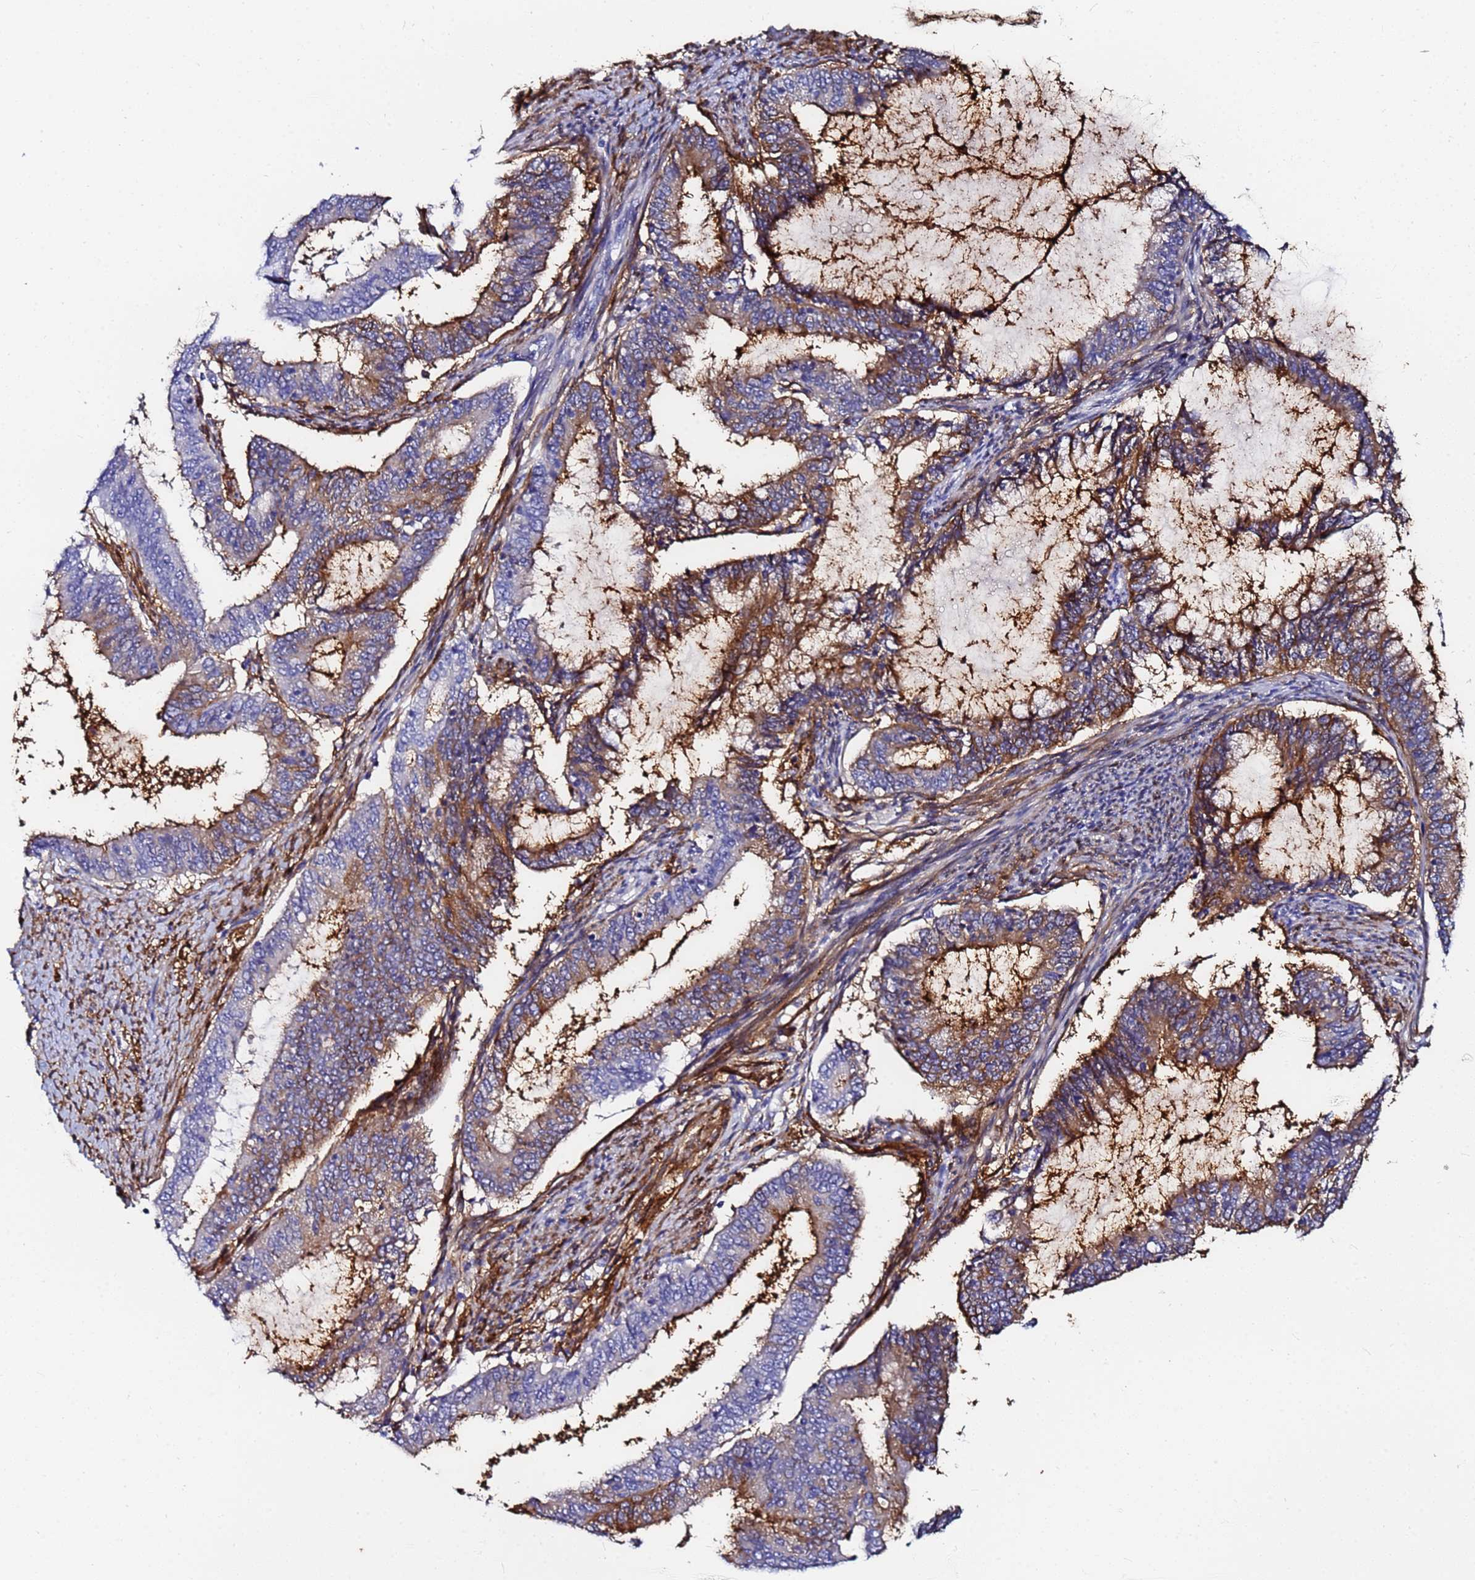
{"staining": {"intensity": "moderate", "quantity": ">75%", "location": "cytoplasmic/membranous"}, "tissue": "endometrial cancer", "cell_type": "Tumor cells", "image_type": "cancer", "snomed": [{"axis": "morphology", "description": "Adenocarcinoma, NOS"}, {"axis": "topography", "description": "Endometrium"}], "caption": "A photomicrograph showing moderate cytoplasmic/membranous positivity in about >75% of tumor cells in endometrial adenocarcinoma, as visualized by brown immunohistochemical staining.", "gene": "BASP1", "patient": {"sex": "female", "age": 51}}